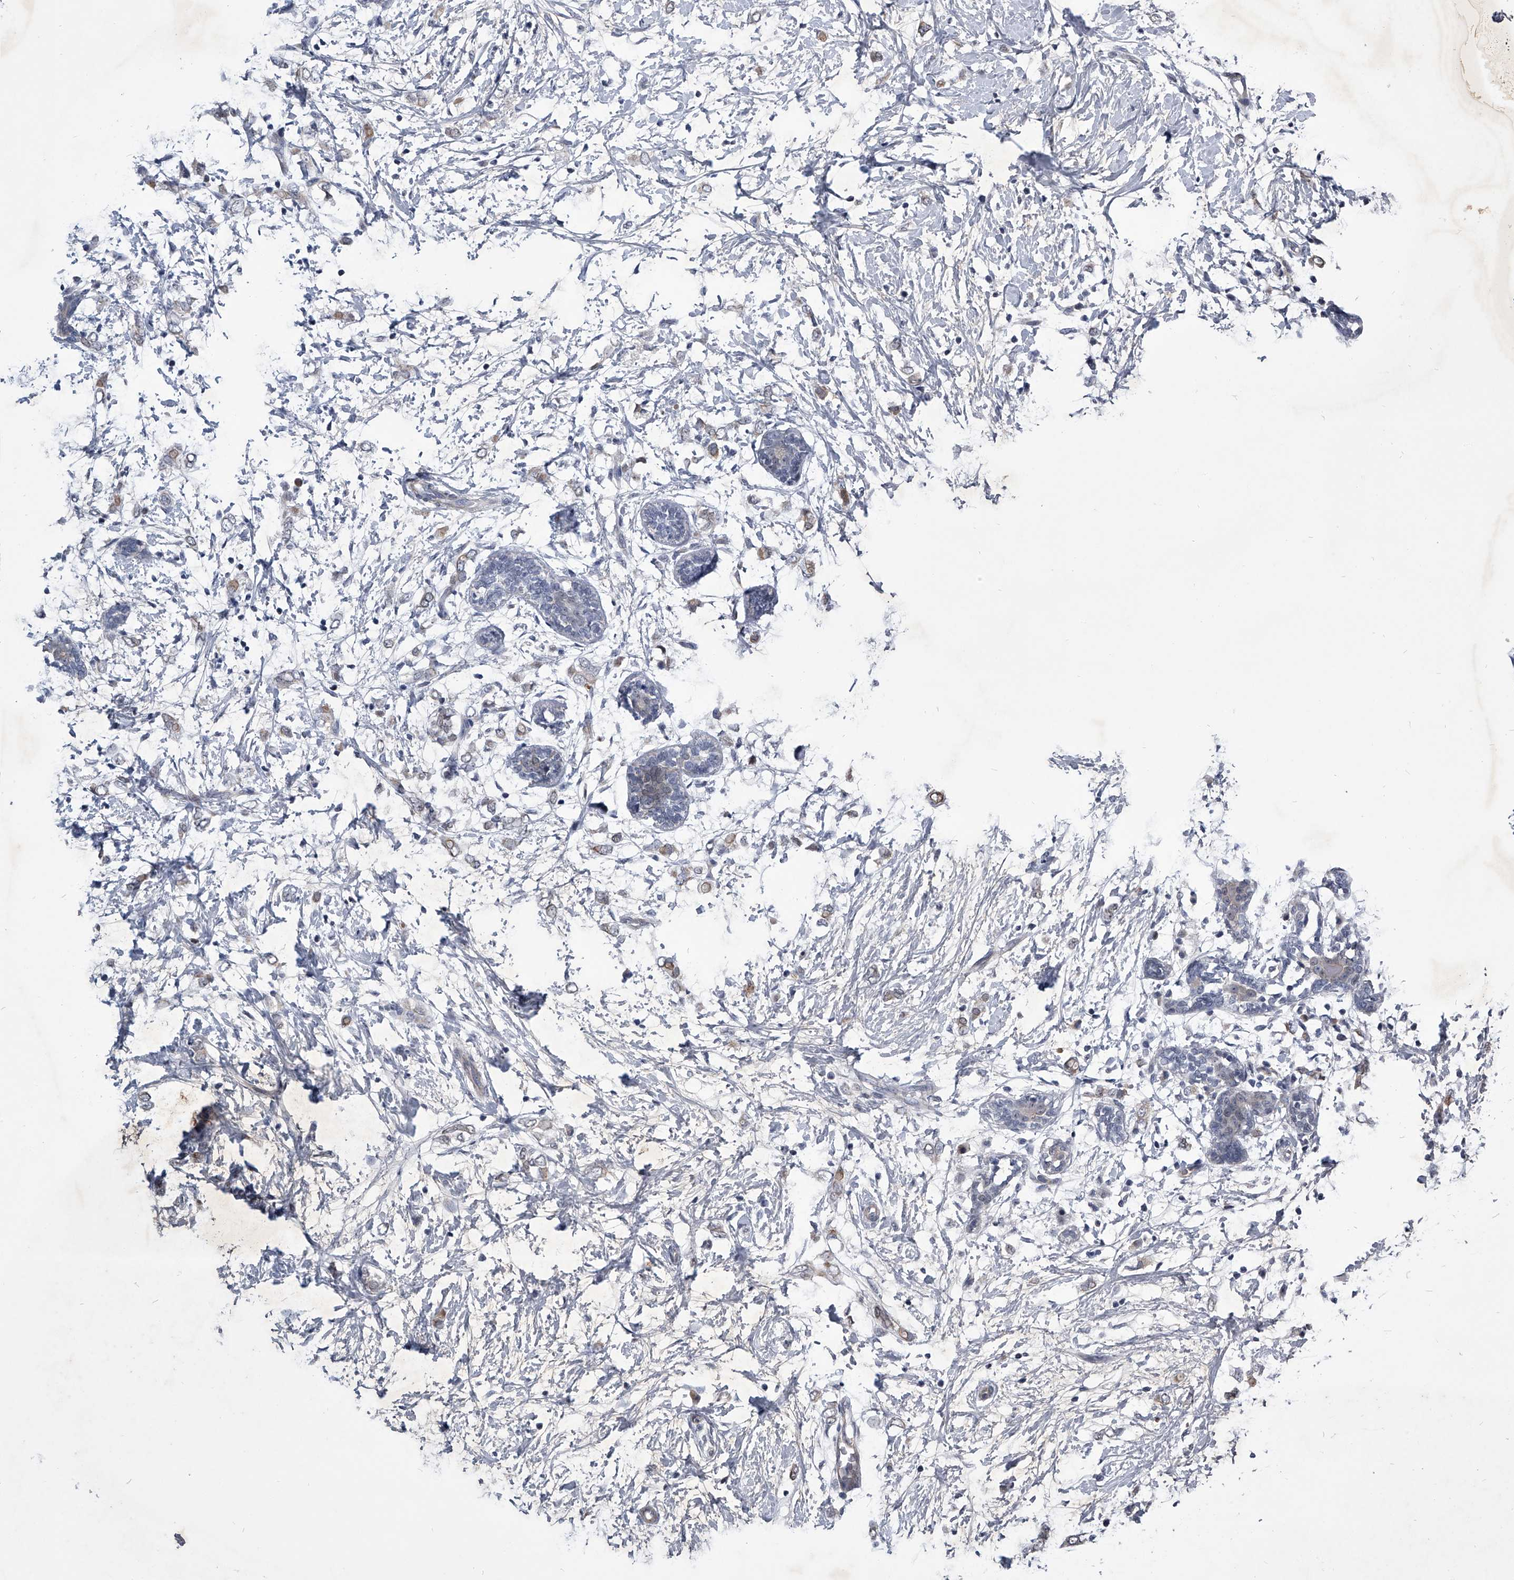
{"staining": {"intensity": "weak", "quantity": "<25%", "location": "cytoplasmic/membranous"}, "tissue": "breast cancer", "cell_type": "Tumor cells", "image_type": "cancer", "snomed": [{"axis": "morphology", "description": "Normal tissue, NOS"}, {"axis": "morphology", "description": "Lobular carcinoma"}, {"axis": "topography", "description": "Breast"}], "caption": "Immunohistochemistry (IHC) of human lobular carcinoma (breast) exhibits no expression in tumor cells. (Stains: DAB (3,3'-diaminobenzidine) immunohistochemistry with hematoxylin counter stain, Microscopy: brightfield microscopy at high magnification).", "gene": "ZNF76", "patient": {"sex": "female", "age": 47}}